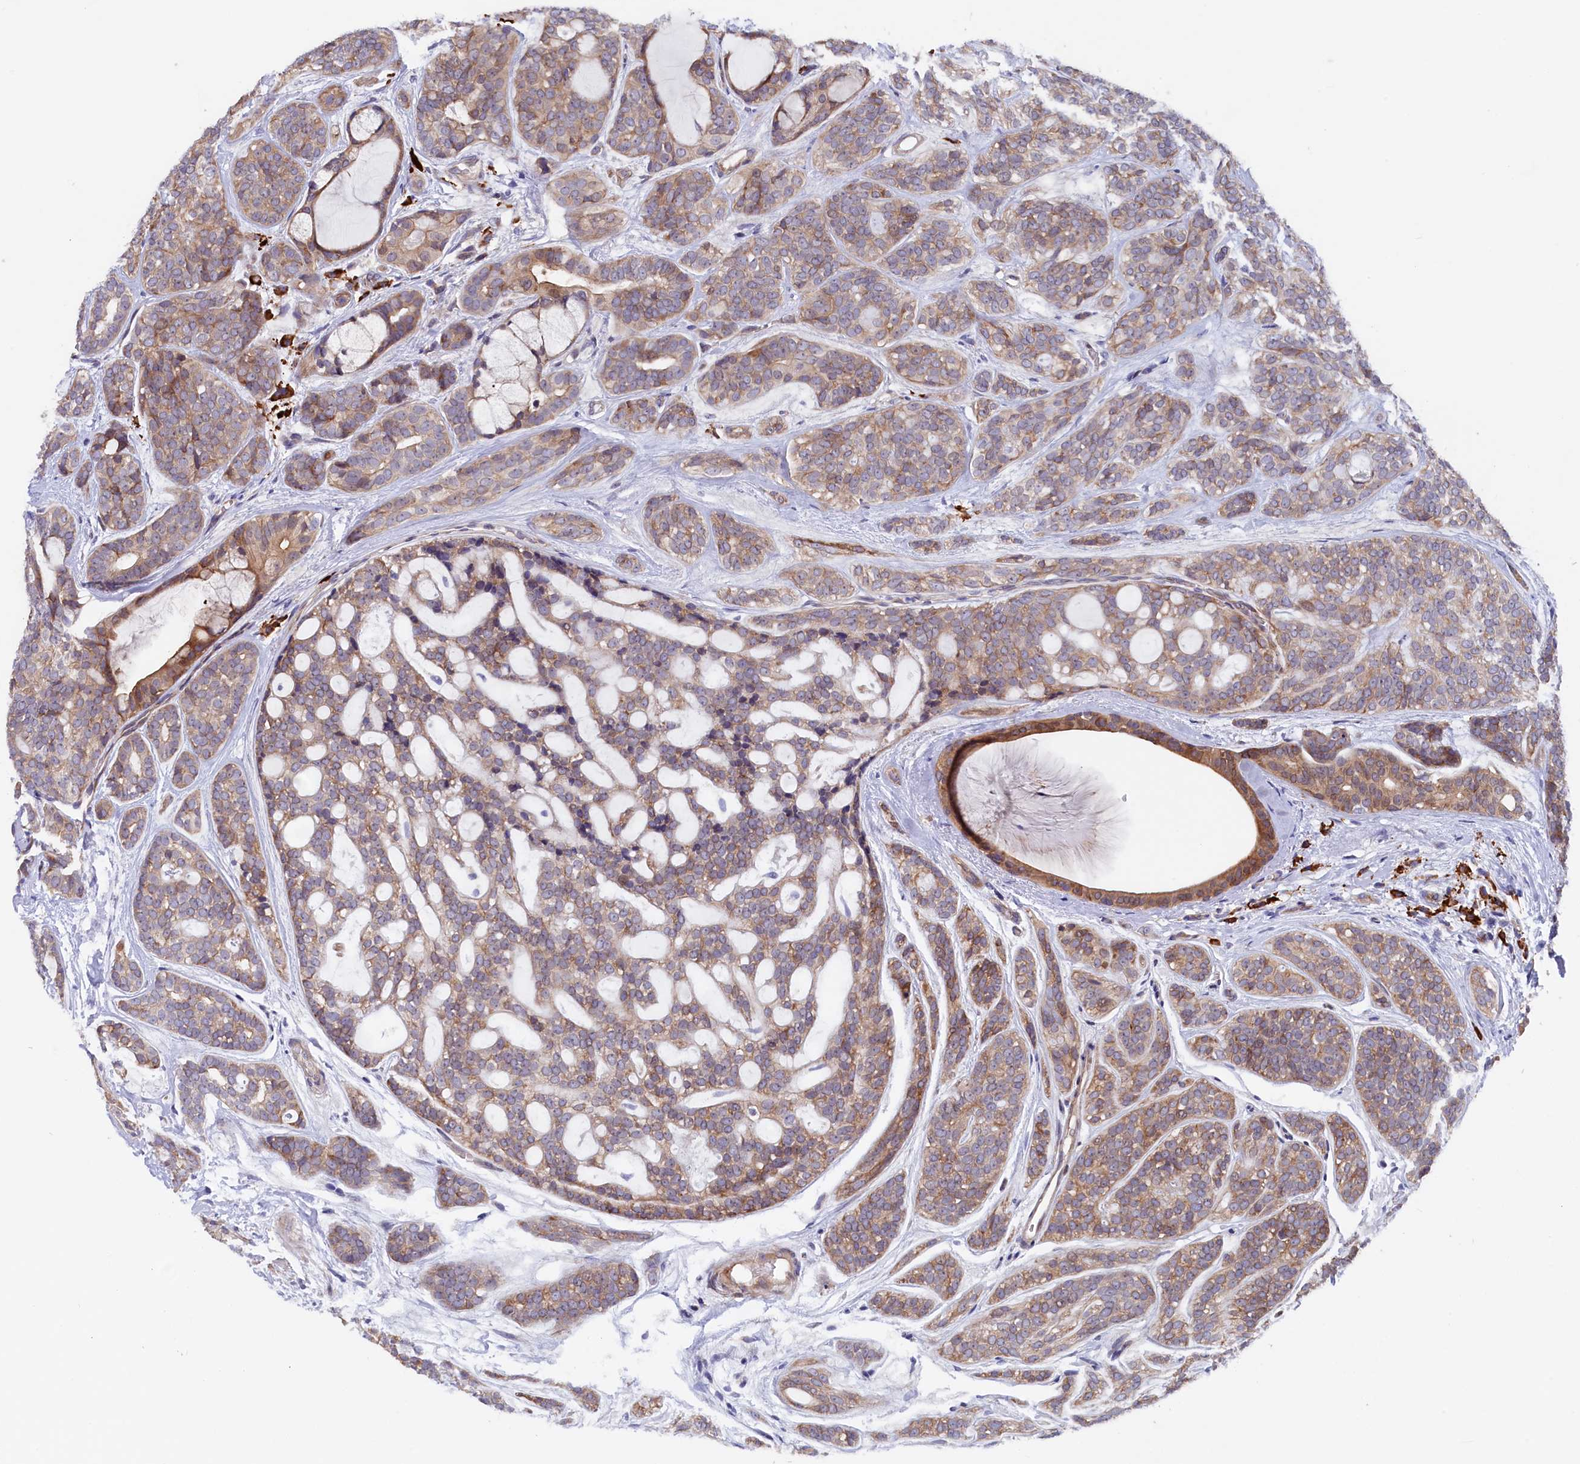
{"staining": {"intensity": "moderate", "quantity": "25%-75%", "location": "cytoplasmic/membranous"}, "tissue": "head and neck cancer", "cell_type": "Tumor cells", "image_type": "cancer", "snomed": [{"axis": "morphology", "description": "Adenocarcinoma, NOS"}, {"axis": "topography", "description": "Head-Neck"}], "caption": "Protein staining shows moderate cytoplasmic/membranous staining in about 25%-75% of tumor cells in head and neck cancer (adenocarcinoma).", "gene": "JPT2", "patient": {"sex": "male", "age": 66}}